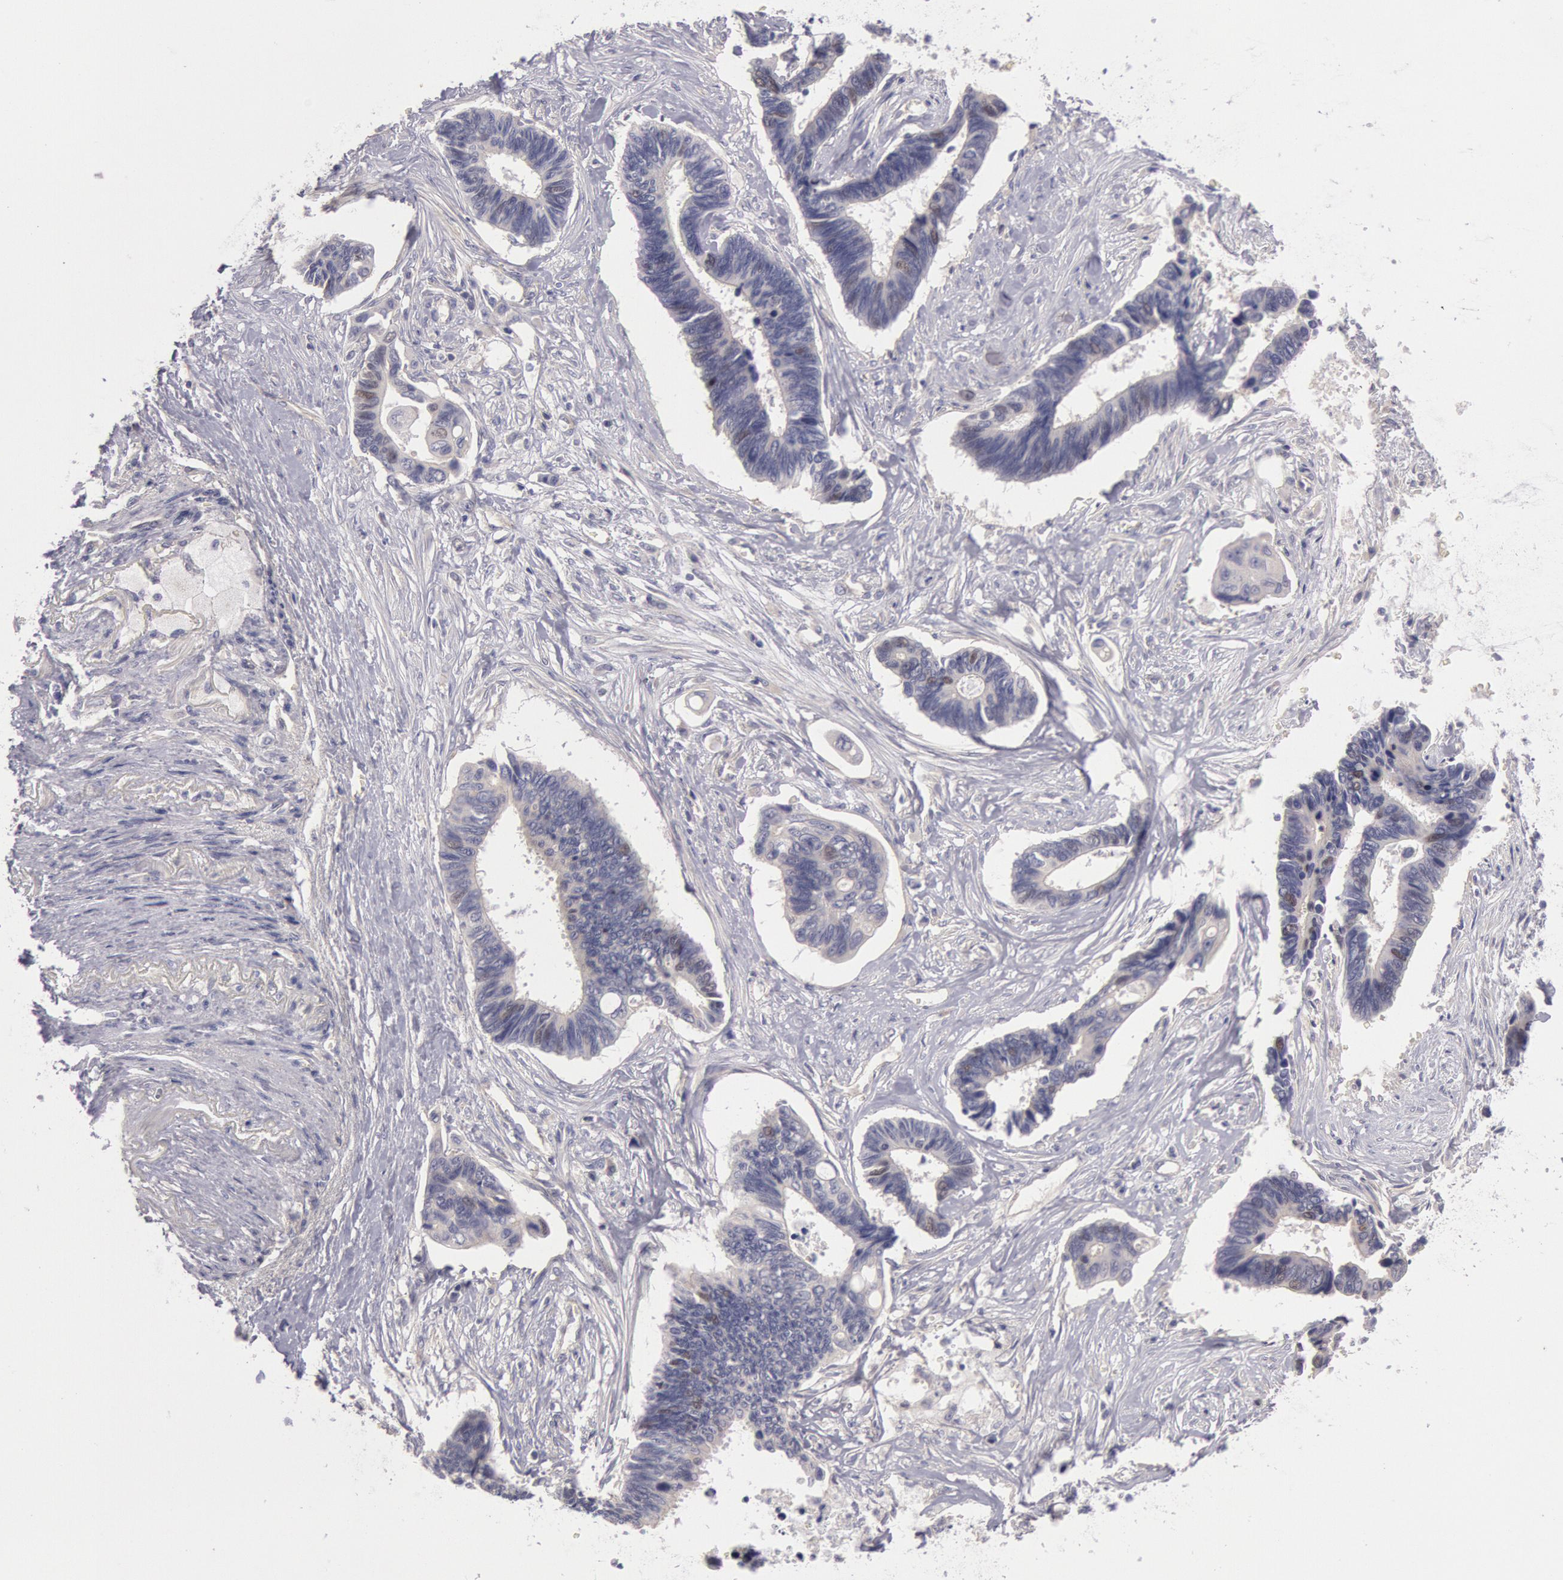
{"staining": {"intensity": "negative", "quantity": "none", "location": "none"}, "tissue": "pancreatic cancer", "cell_type": "Tumor cells", "image_type": "cancer", "snomed": [{"axis": "morphology", "description": "Adenocarcinoma, NOS"}, {"axis": "topography", "description": "Pancreas"}], "caption": "DAB (3,3'-diaminobenzidine) immunohistochemical staining of human pancreatic cancer reveals no significant staining in tumor cells.", "gene": "AMOTL1", "patient": {"sex": "female", "age": 70}}